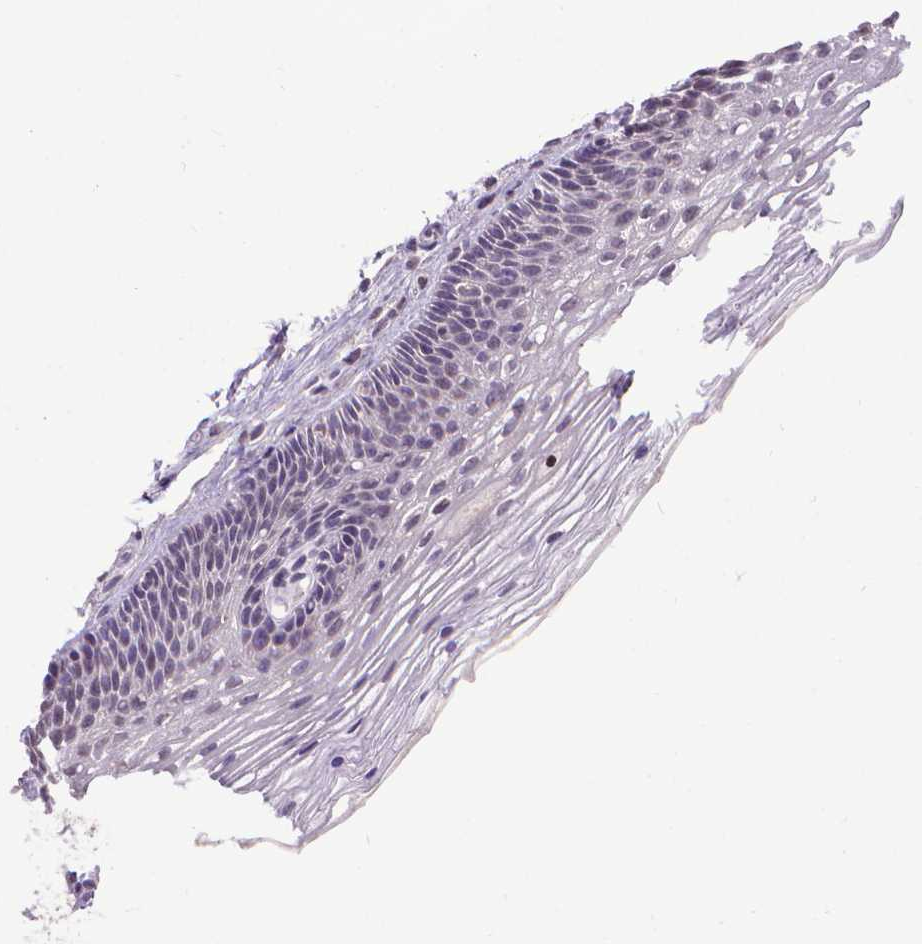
{"staining": {"intensity": "negative", "quantity": "none", "location": "none"}, "tissue": "cervix", "cell_type": "Glandular cells", "image_type": "normal", "snomed": [{"axis": "morphology", "description": "Normal tissue, NOS"}, {"axis": "topography", "description": "Cervix"}], "caption": "Immunohistochemical staining of normal cervix reveals no significant staining in glandular cells.", "gene": "KMO", "patient": {"sex": "female", "age": 34}}